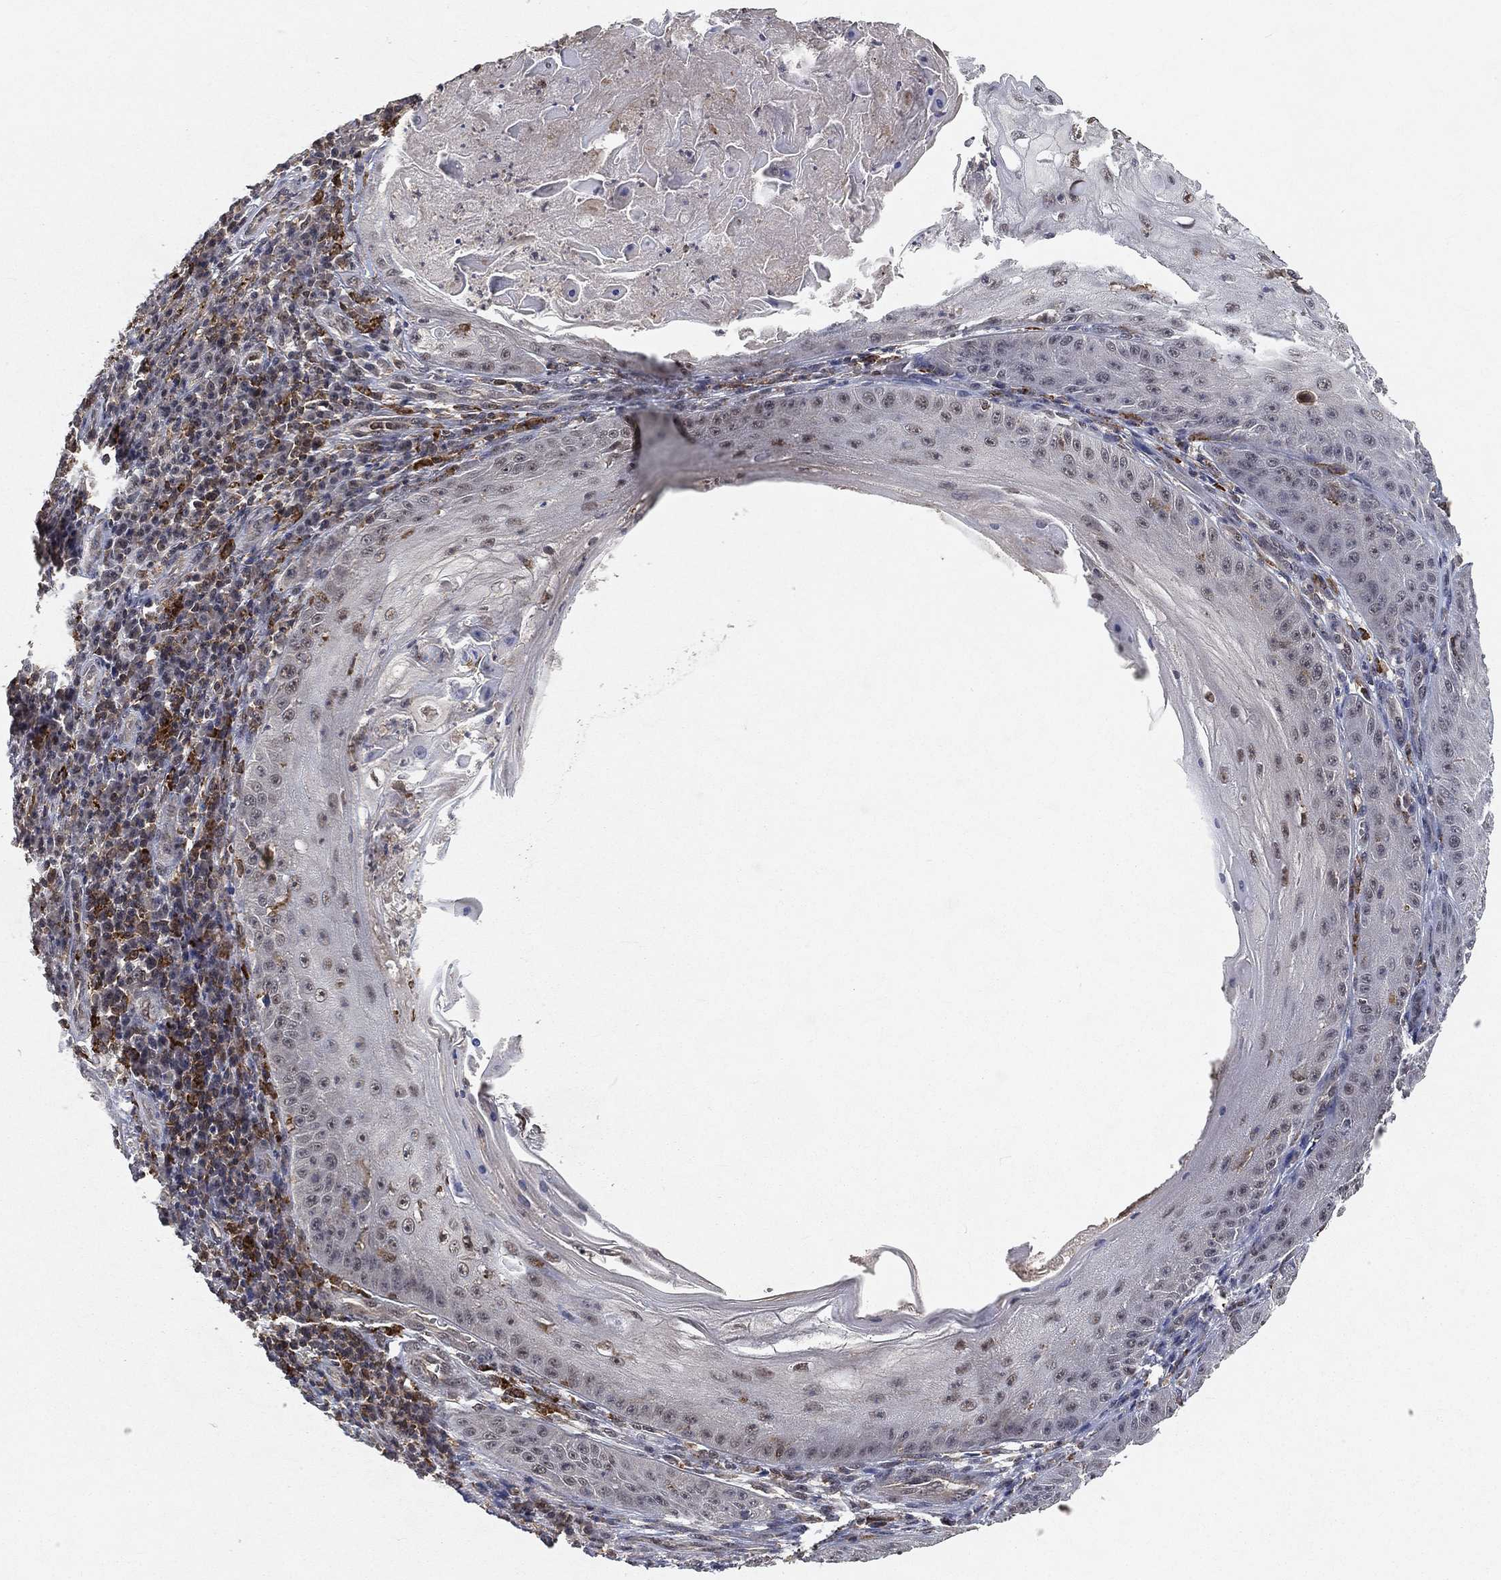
{"staining": {"intensity": "negative", "quantity": "none", "location": "none"}, "tissue": "skin cancer", "cell_type": "Tumor cells", "image_type": "cancer", "snomed": [{"axis": "morphology", "description": "Squamous cell carcinoma, NOS"}, {"axis": "topography", "description": "Skin"}], "caption": "An image of skin cancer (squamous cell carcinoma) stained for a protein shows no brown staining in tumor cells.", "gene": "WDR26", "patient": {"sex": "male", "age": 70}}